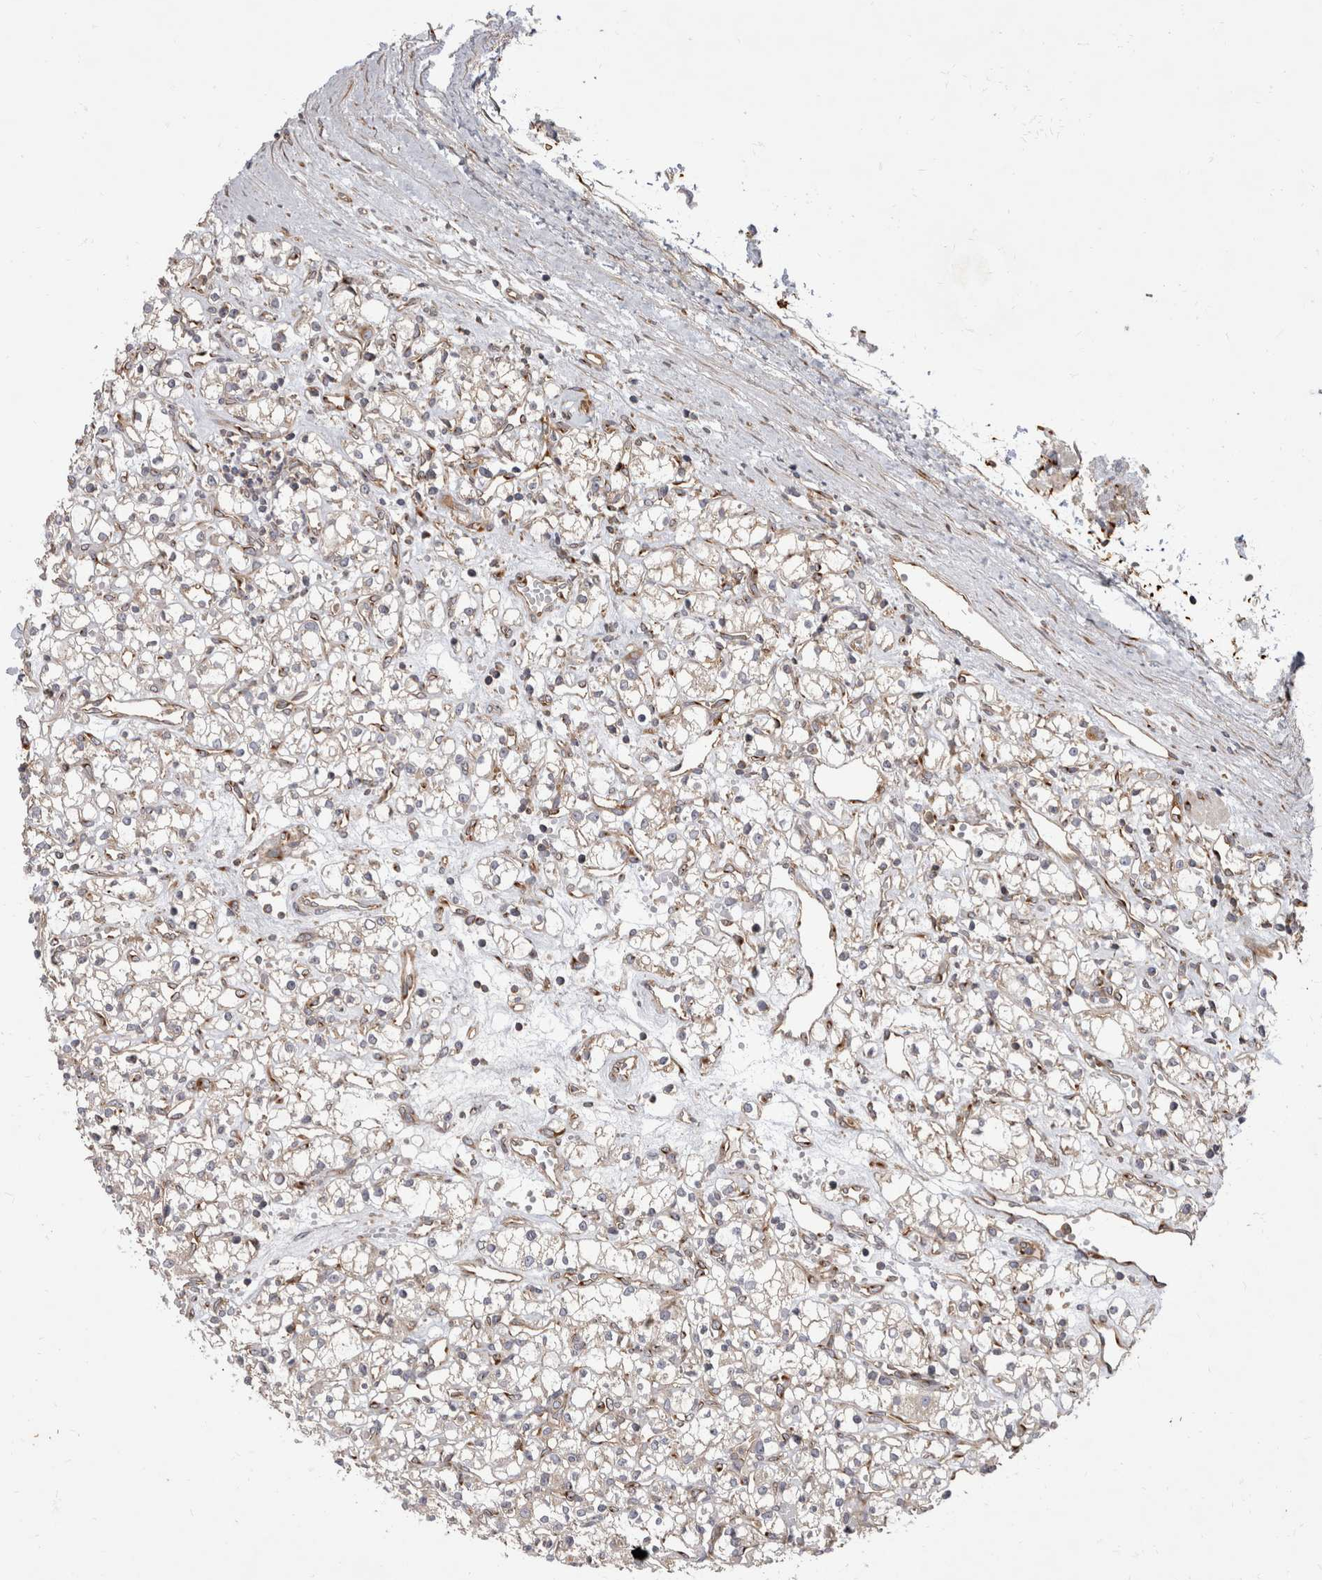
{"staining": {"intensity": "negative", "quantity": "none", "location": "none"}, "tissue": "renal cancer", "cell_type": "Tumor cells", "image_type": "cancer", "snomed": [{"axis": "morphology", "description": "Adenocarcinoma, NOS"}, {"axis": "topography", "description": "Kidney"}], "caption": "Adenocarcinoma (renal) stained for a protein using IHC reveals no expression tumor cells.", "gene": "HOOK3", "patient": {"sex": "female", "age": 59}}